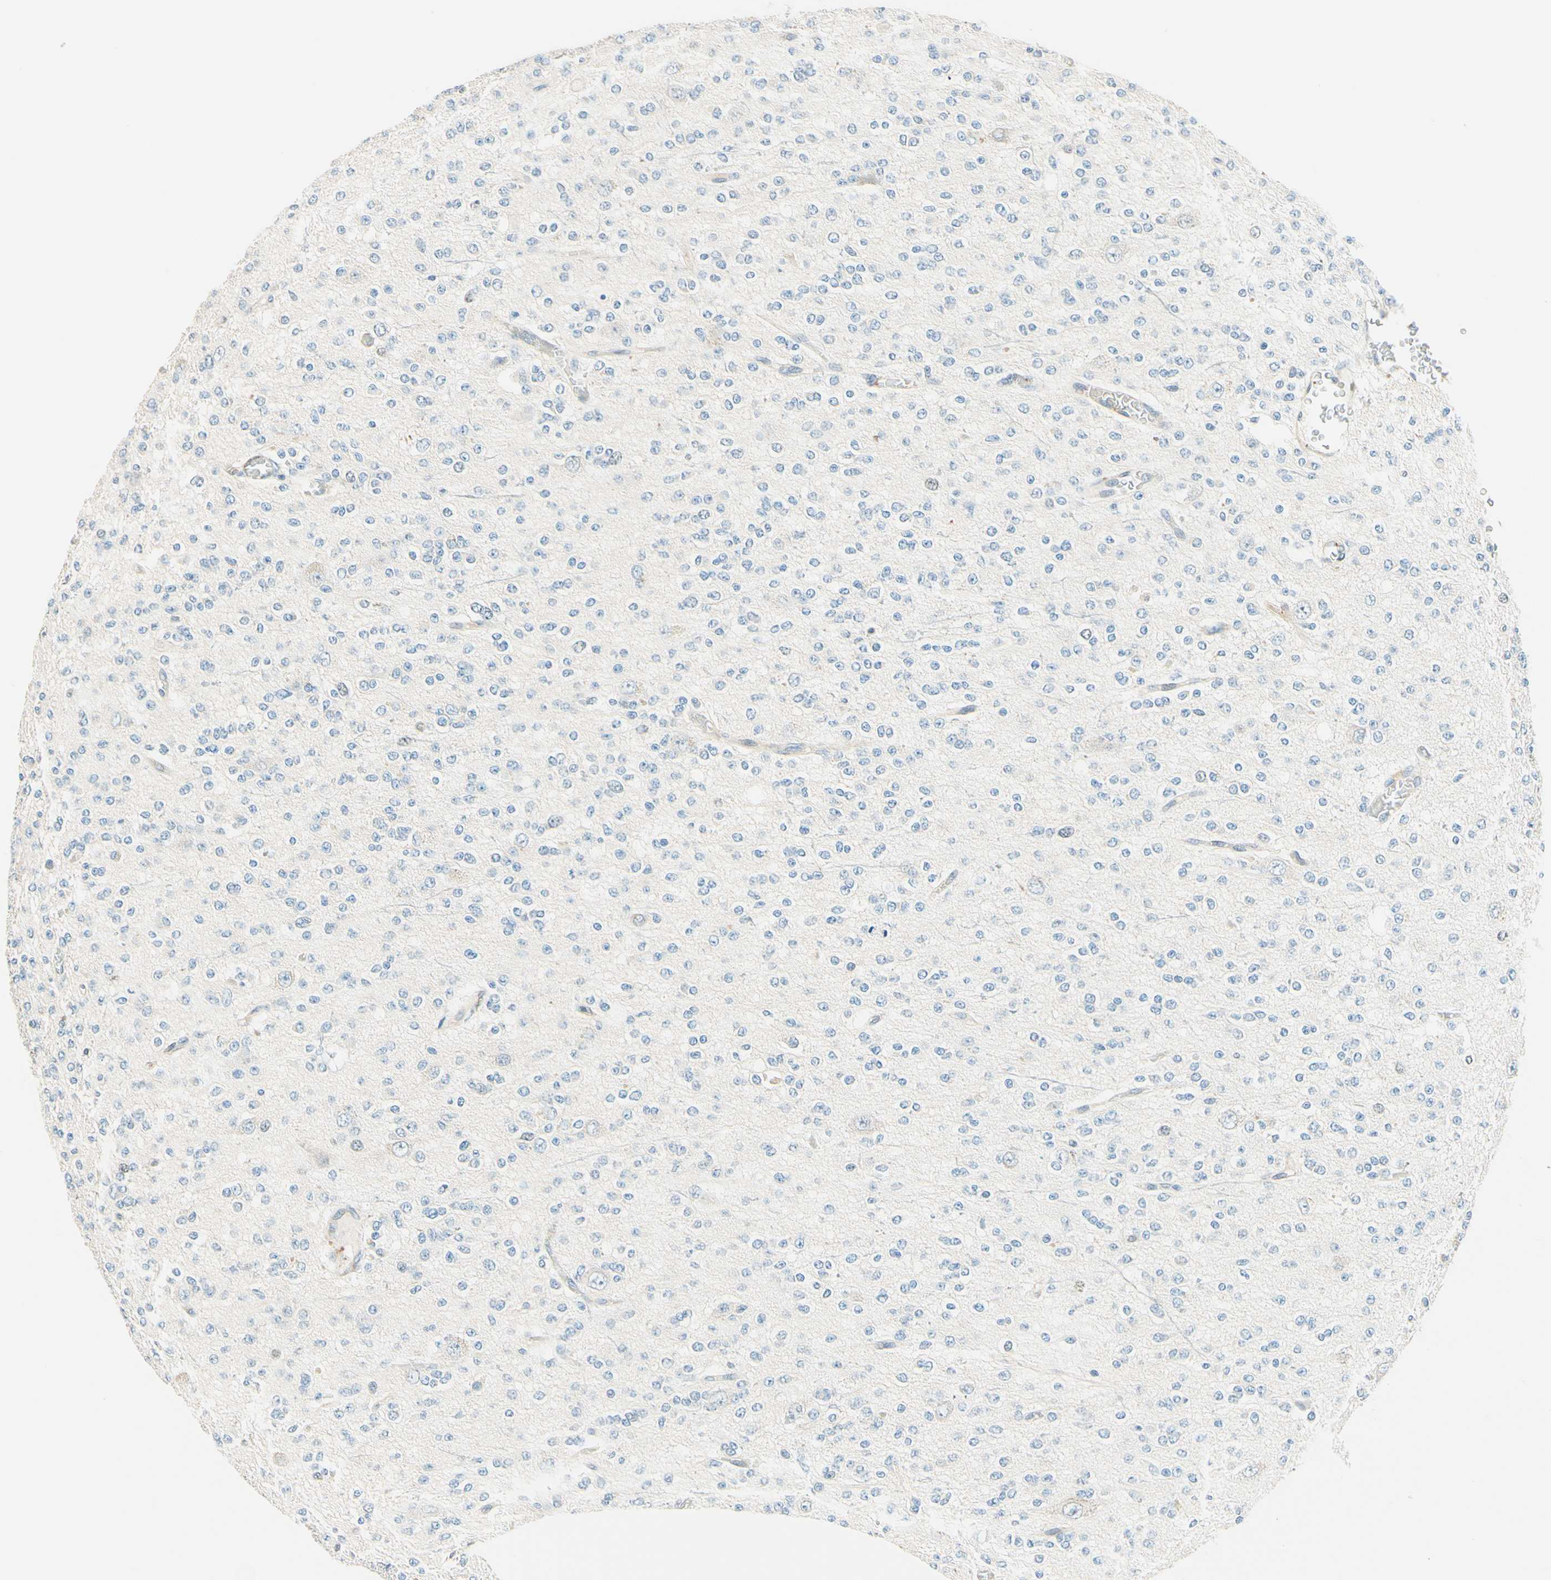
{"staining": {"intensity": "negative", "quantity": "none", "location": "none"}, "tissue": "glioma", "cell_type": "Tumor cells", "image_type": "cancer", "snomed": [{"axis": "morphology", "description": "Glioma, malignant, Low grade"}, {"axis": "topography", "description": "Brain"}], "caption": "High power microscopy micrograph of an immunohistochemistry image of glioma, revealing no significant expression in tumor cells.", "gene": "TAOK2", "patient": {"sex": "male", "age": 38}}